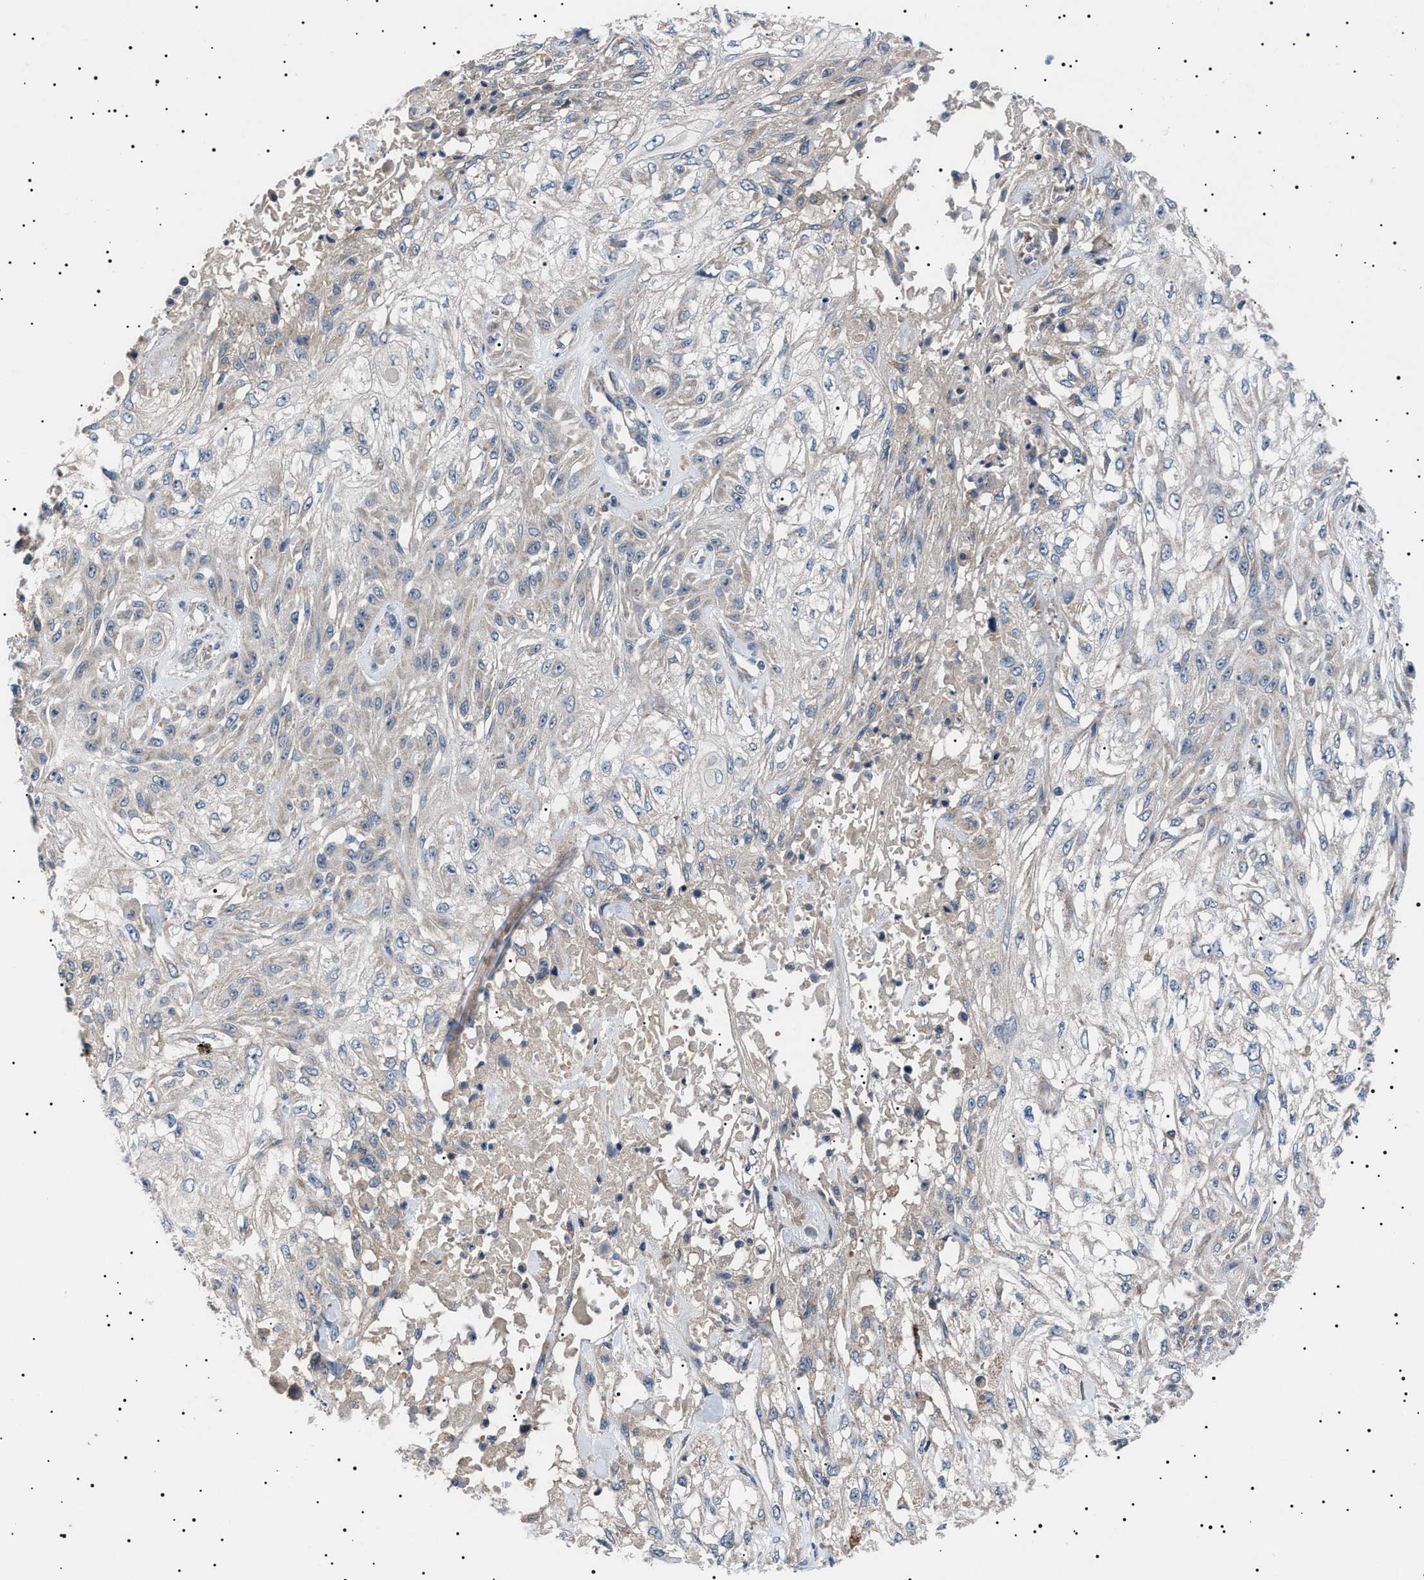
{"staining": {"intensity": "negative", "quantity": "none", "location": "none"}, "tissue": "skin cancer", "cell_type": "Tumor cells", "image_type": "cancer", "snomed": [{"axis": "morphology", "description": "Squamous cell carcinoma, NOS"}, {"axis": "morphology", "description": "Squamous cell carcinoma, metastatic, NOS"}, {"axis": "topography", "description": "Skin"}, {"axis": "topography", "description": "Lymph node"}], "caption": "Immunohistochemical staining of human skin cancer (squamous cell carcinoma) displays no significant expression in tumor cells.", "gene": "PTRH1", "patient": {"sex": "male", "age": 75}}